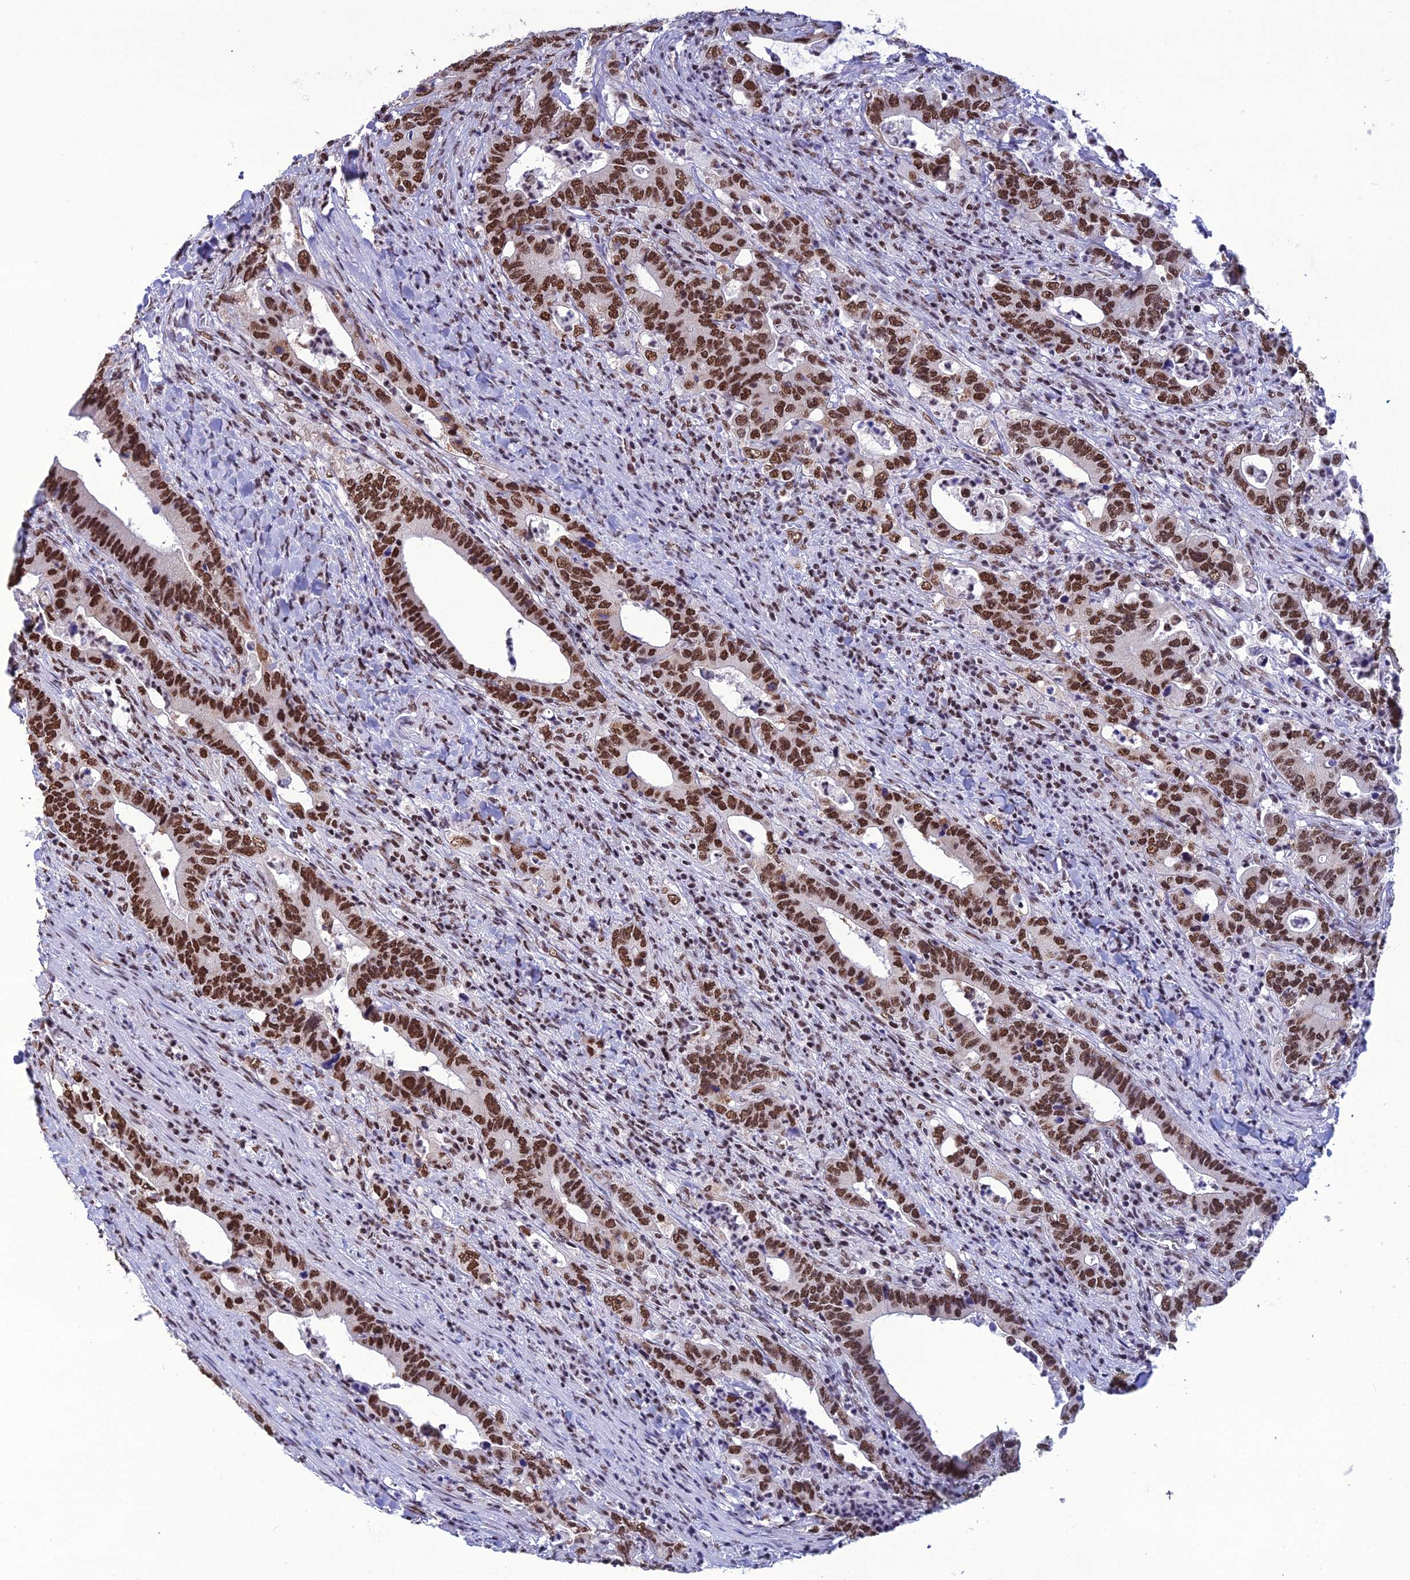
{"staining": {"intensity": "strong", "quantity": ">75%", "location": "nuclear"}, "tissue": "colorectal cancer", "cell_type": "Tumor cells", "image_type": "cancer", "snomed": [{"axis": "morphology", "description": "Adenocarcinoma, NOS"}, {"axis": "topography", "description": "Colon"}], "caption": "Immunohistochemical staining of adenocarcinoma (colorectal) demonstrates strong nuclear protein expression in approximately >75% of tumor cells. Nuclei are stained in blue.", "gene": "PRAMEF12", "patient": {"sex": "female", "age": 75}}